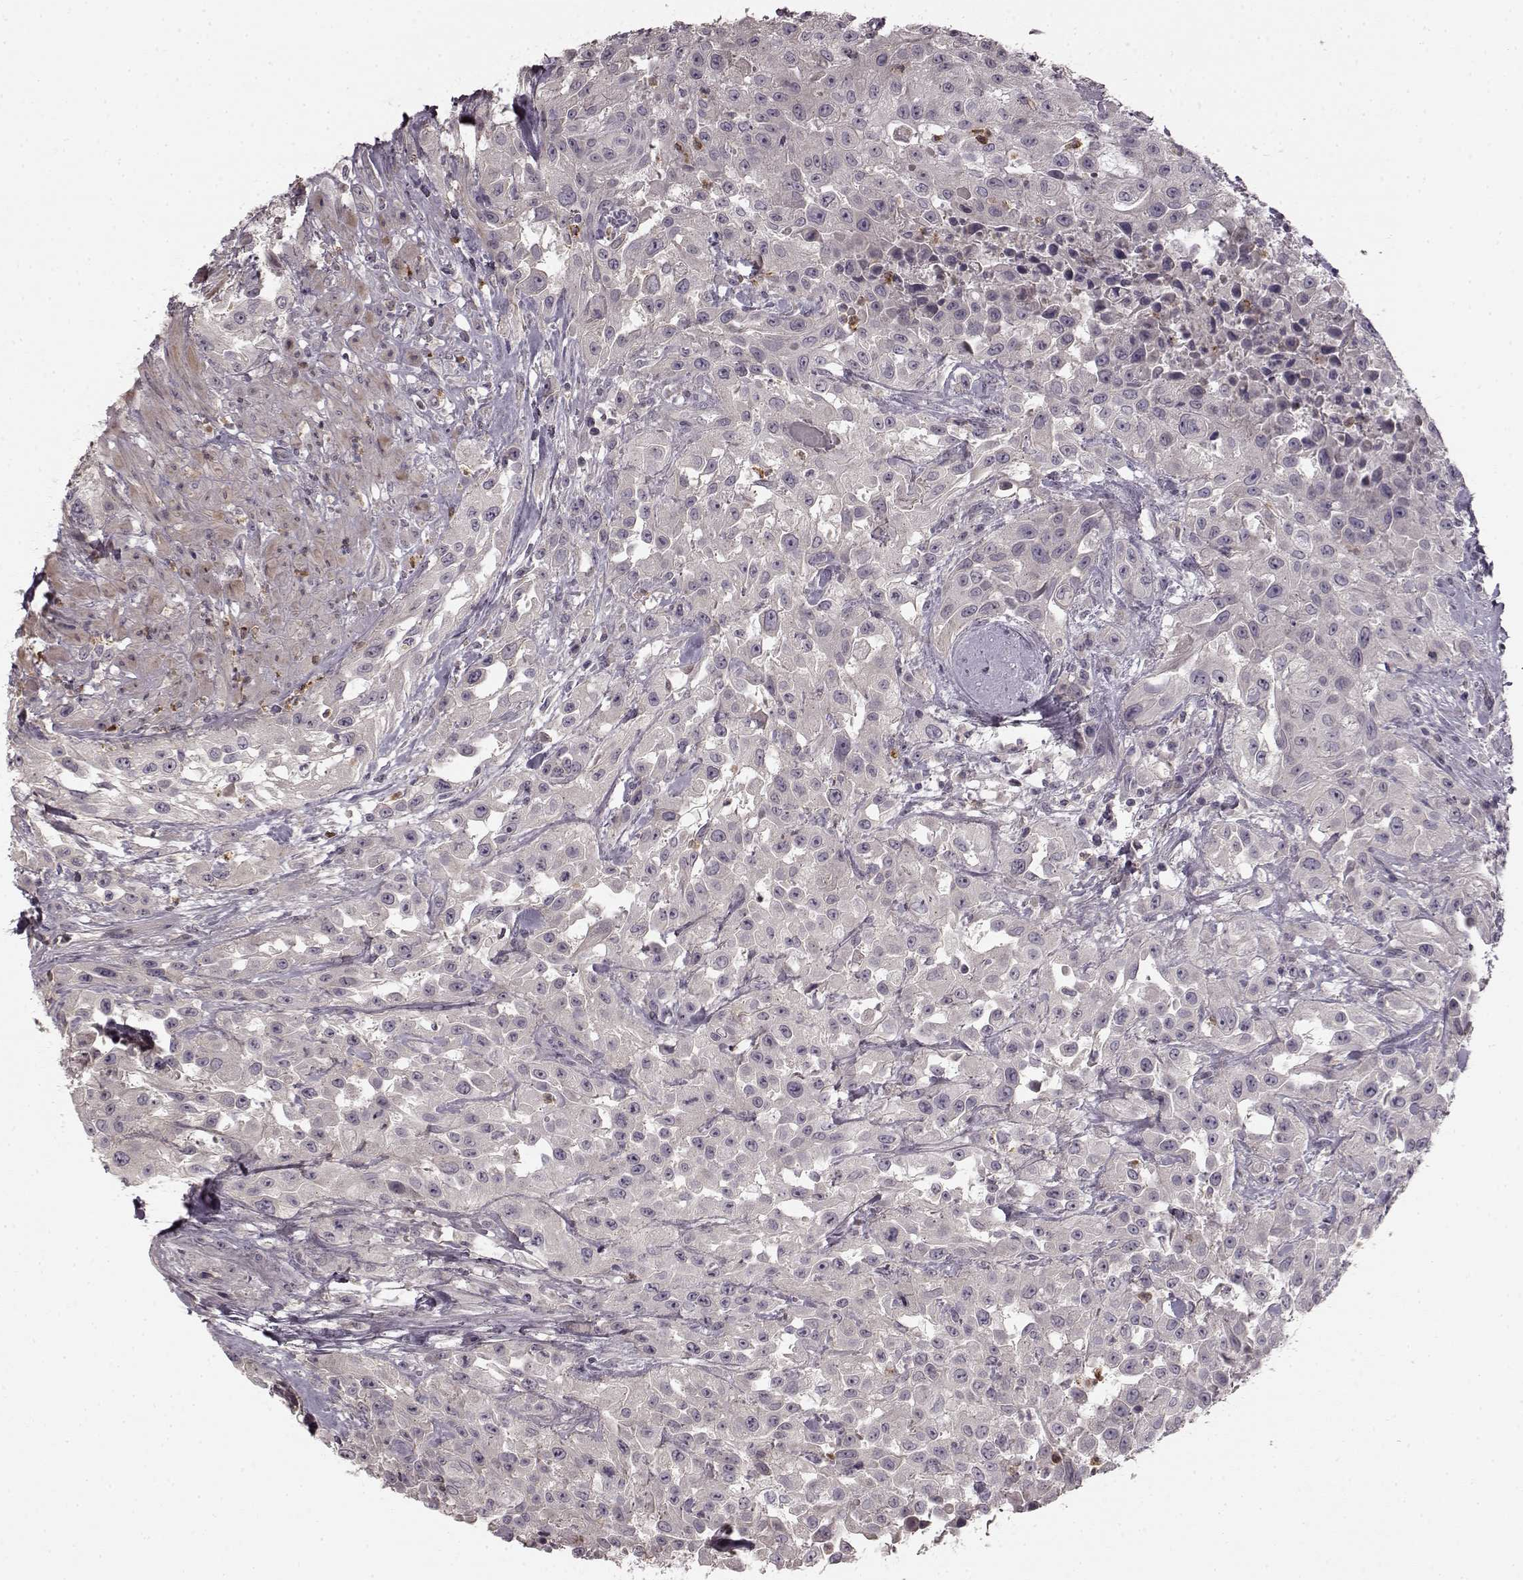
{"staining": {"intensity": "negative", "quantity": "none", "location": "none"}, "tissue": "urothelial cancer", "cell_type": "Tumor cells", "image_type": "cancer", "snomed": [{"axis": "morphology", "description": "Urothelial carcinoma, High grade"}, {"axis": "topography", "description": "Urinary bladder"}], "caption": "An immunohistochemistry (IHC) photomicrograph of urothelial cancer is shown. There is no staining in tumor cells of urothelial cancer.", "gene": "CHIT1", "patient": {"sex": "male", "age": 79}}